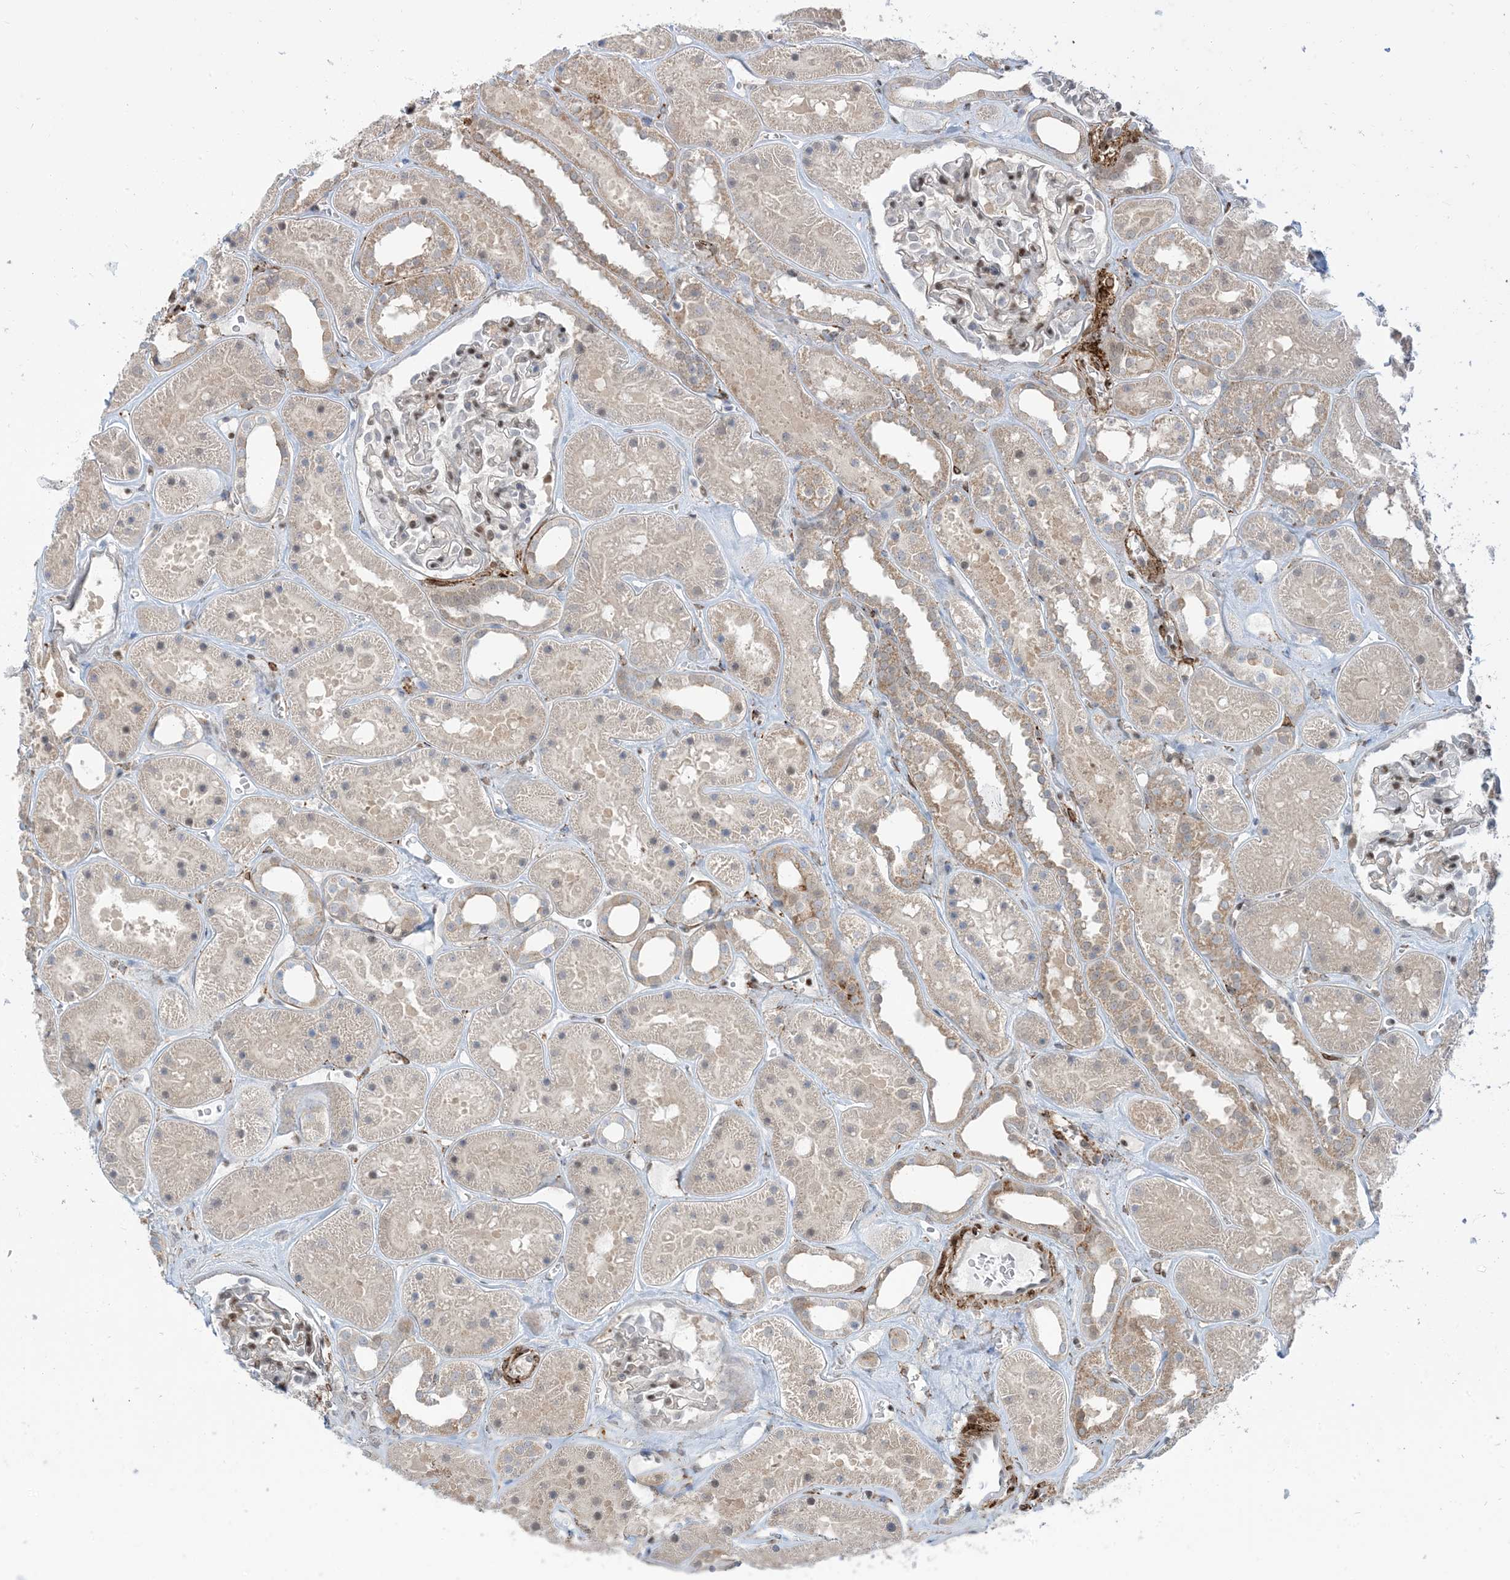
{"staining": {"intensity": "weak", "quantity": "25%-75%", "location": "nuclear"}, "tissue": "kidney", "cell_type": "Cells in glomeruli", "image_type": "normal", "snomed": [{"axis": "morphology", "description": "Normal tissue, NOS"}, {"axis": "topography", "description": "Kidney"}], "caption": "Benign kidney displays weak nuclear staining in about 25%-75% of cells in glomeruli Nuclei are stained in blue..", "gene": "RIN1", "patient": {"sex": "female", "age": 41}}